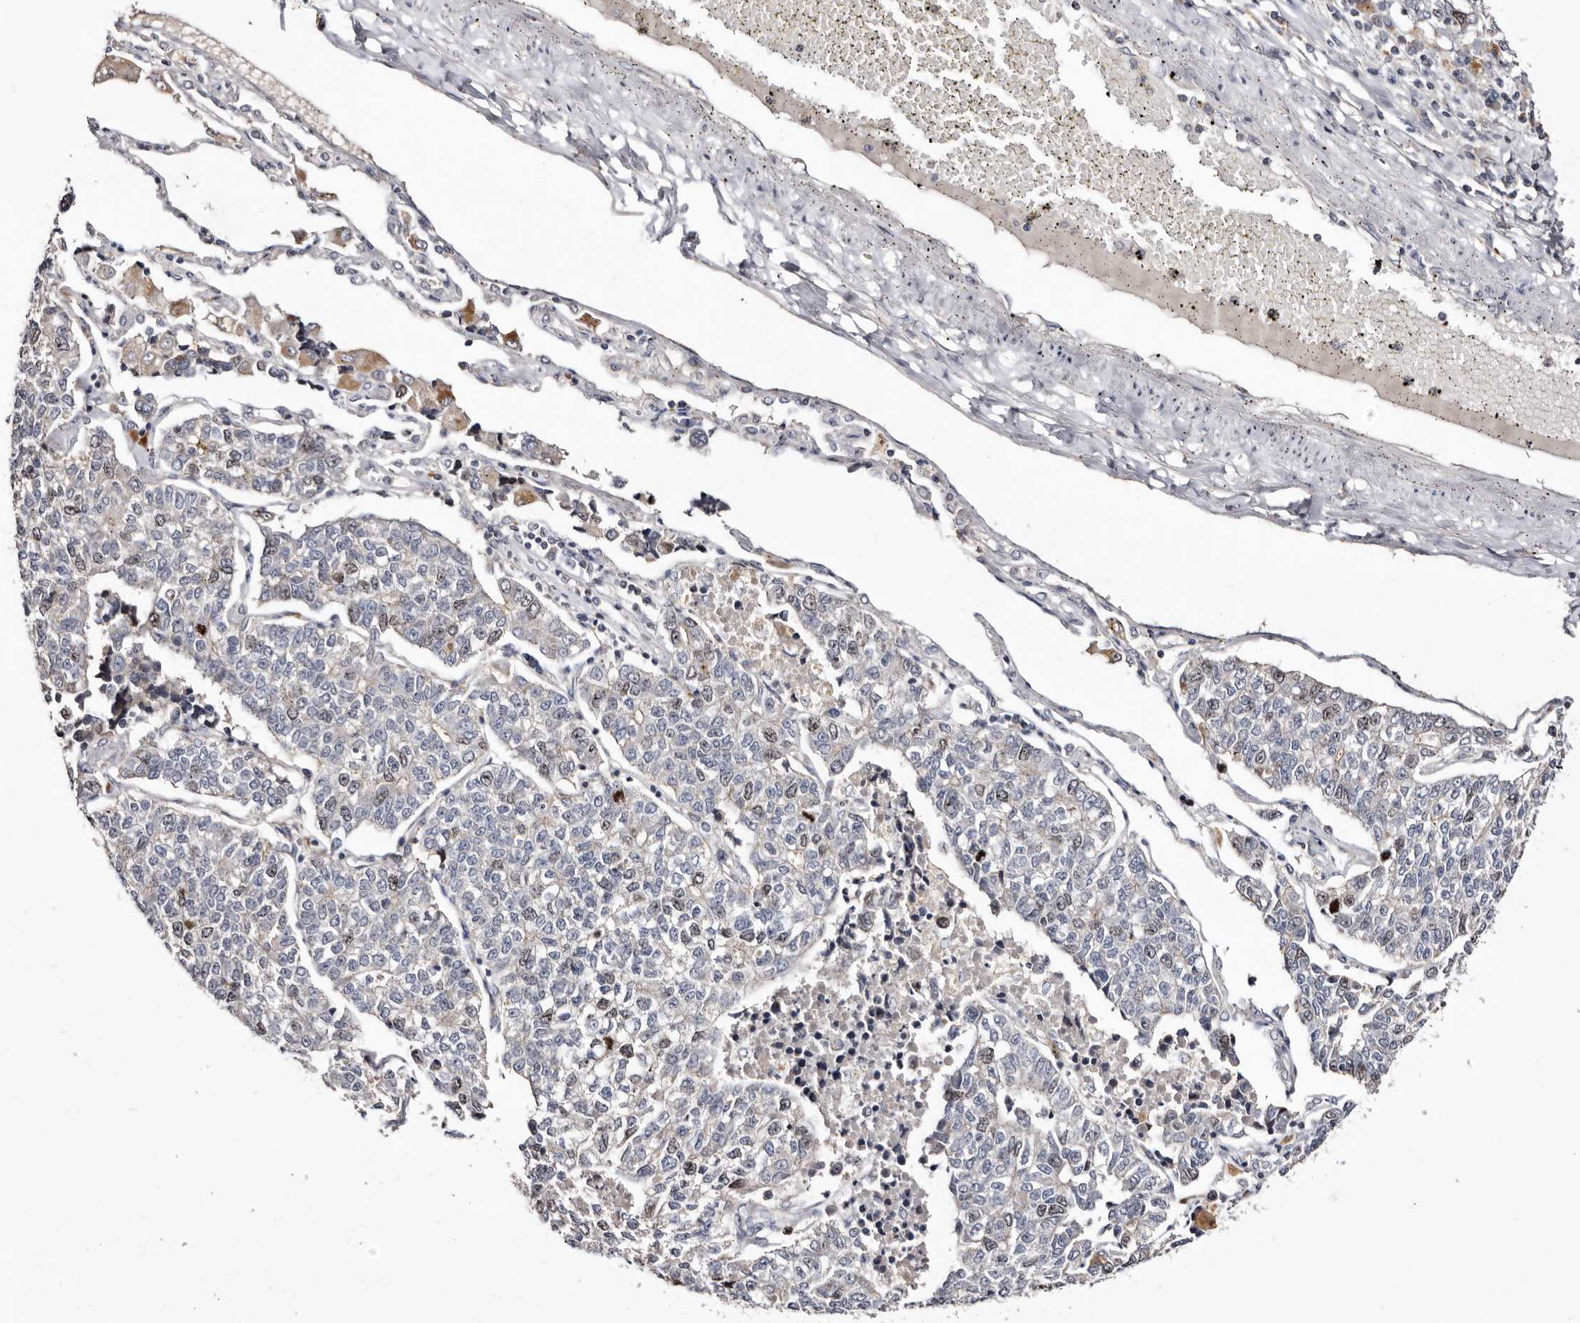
{"staining": {"intensity": "weak", "quantity": "<25%", "location": "nuclear"}, "tissue": "lung cancer", "cell_type": "Tumor cells", "image_type": "cancer", "snomed": [{"axis": "morphology", "description": "Adenocarcinoma, NOS"}, {"axis": "topography", "description": "Lung"}], "caption": "Lung cancer (adenocarcinoma) stained for a protein using immunohistochemistry (IHC) demonstrates no positivity tumor cells.", "gene": "CDCA8", "patient": {"sex": "male", "age": 49}}